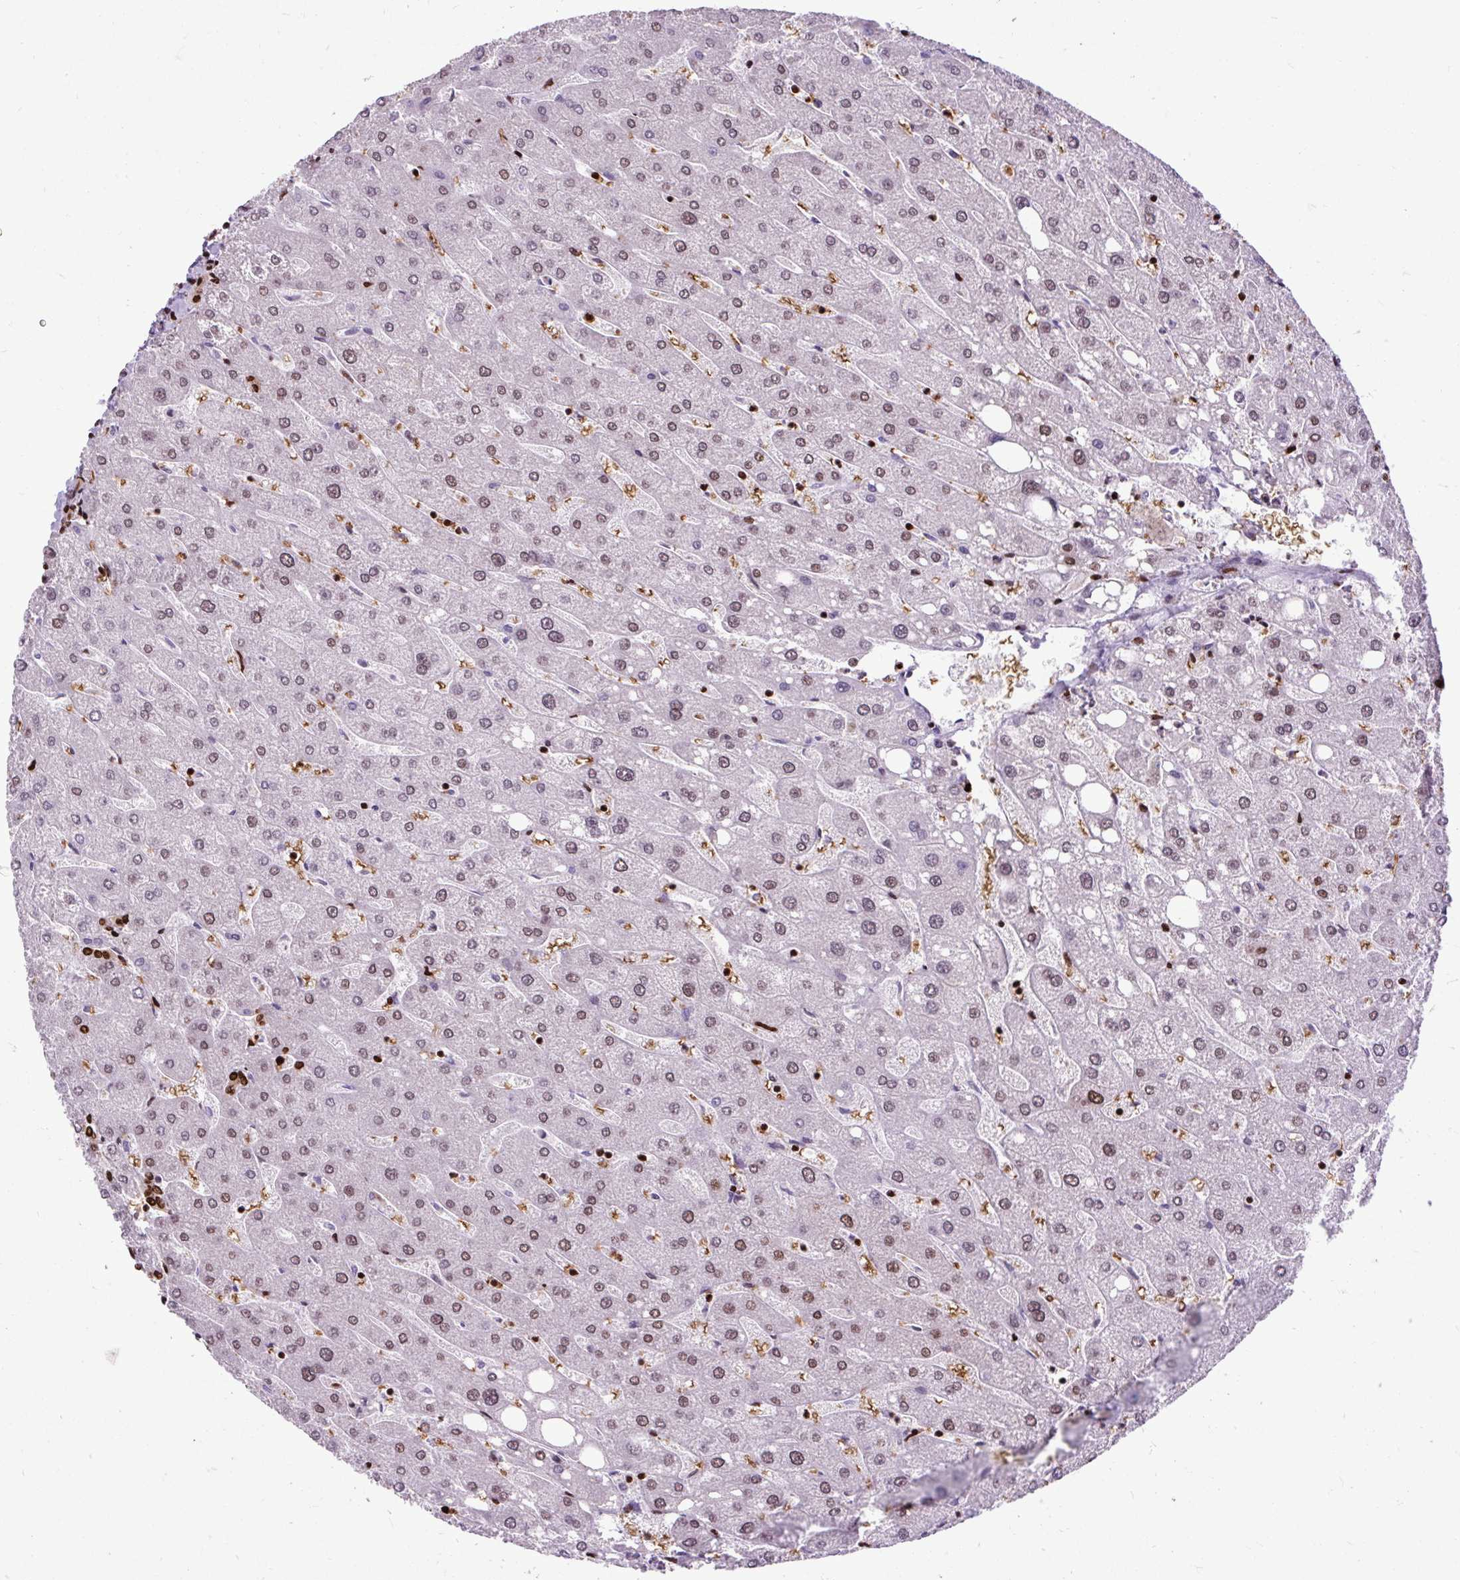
{"staining": {"intensity": "strong", "quantity": ">75%", "location": "nuclear"}, "tissue": "liver", "cell_type": "Cholangiocytes", "image_type": "normal", "snomed": [{"axis": "morphology", "description": "Normal tissue, NOS"}, {"axis": "topography", "description": "Liver"}], "caption": "An immunohistochemistry (IHC) histopathology image of benign tissue is shown. Protein staining in brown highlights strong nuclear positivity in liver within cholangiocytes. The protein is stained brown, and the nuclei are stained in blue (DAB (3,3'-diaminobenzidine) IHC with brightfield microscopy, high magnification).", "gene": "FUS", "patient": {"sex": "male", "age": 67}}